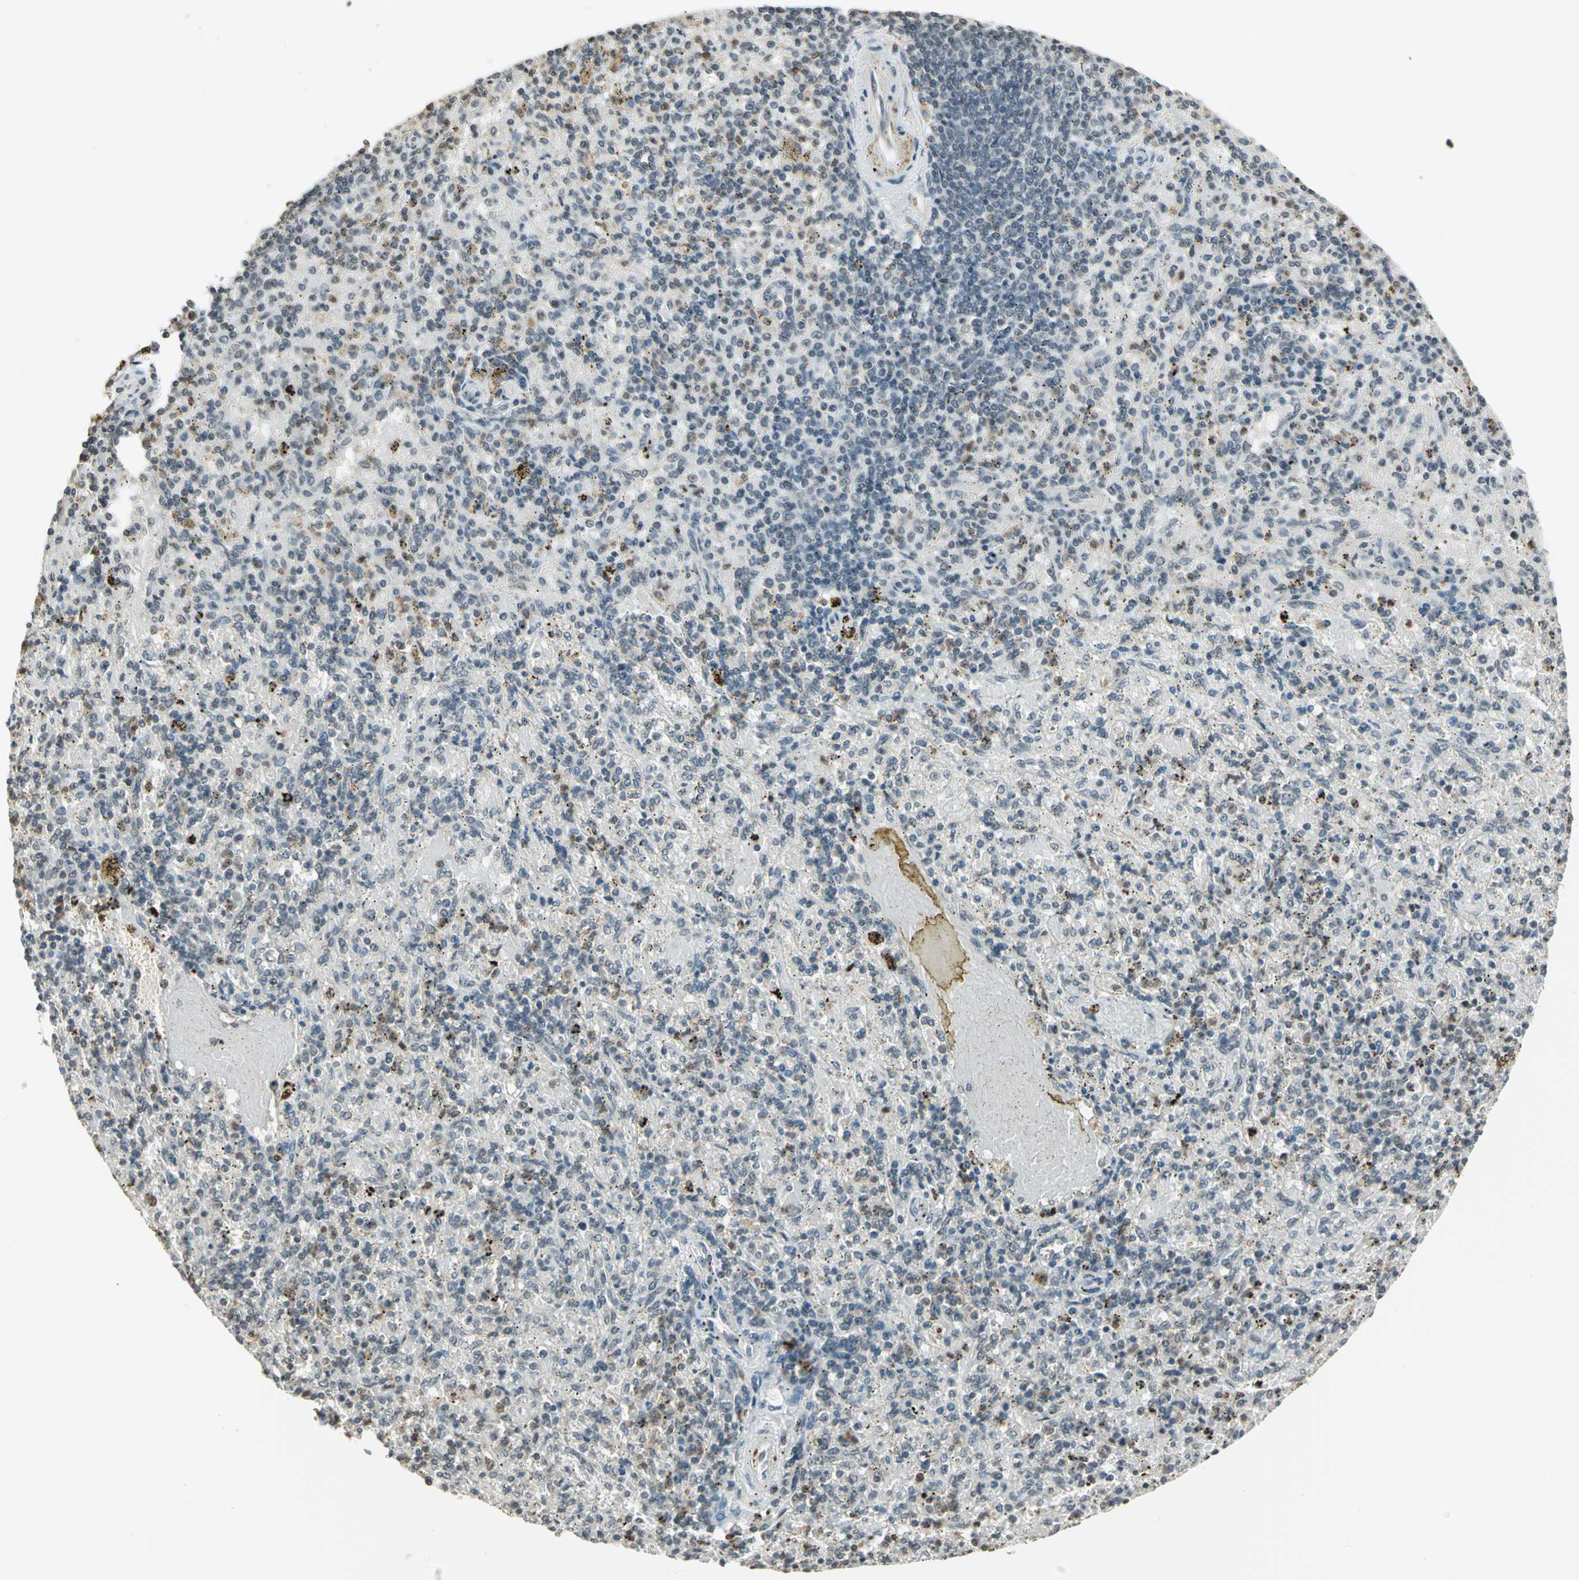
{"staining": {"intensity": "weak", "quantity": "25%-75%", "location": "cytoplasmic/membranous"}, "tissue": "spleen", "cell_type": "Cells in red pulp", "image_type": "normal", "snomed": [{"axis": "morphology", "description": "Normal tissue, NOS"}, {"axis": "topography", "description": "Spleen"}], "caption": "This histopathology image shows IHC staining of benign human spleen, with low weak cytoplasmic/membranous staining in about 25%-75% of cells in red pulp.", "gene": "SMARCA5", "patient": {"sex": "female", "age": 43}}